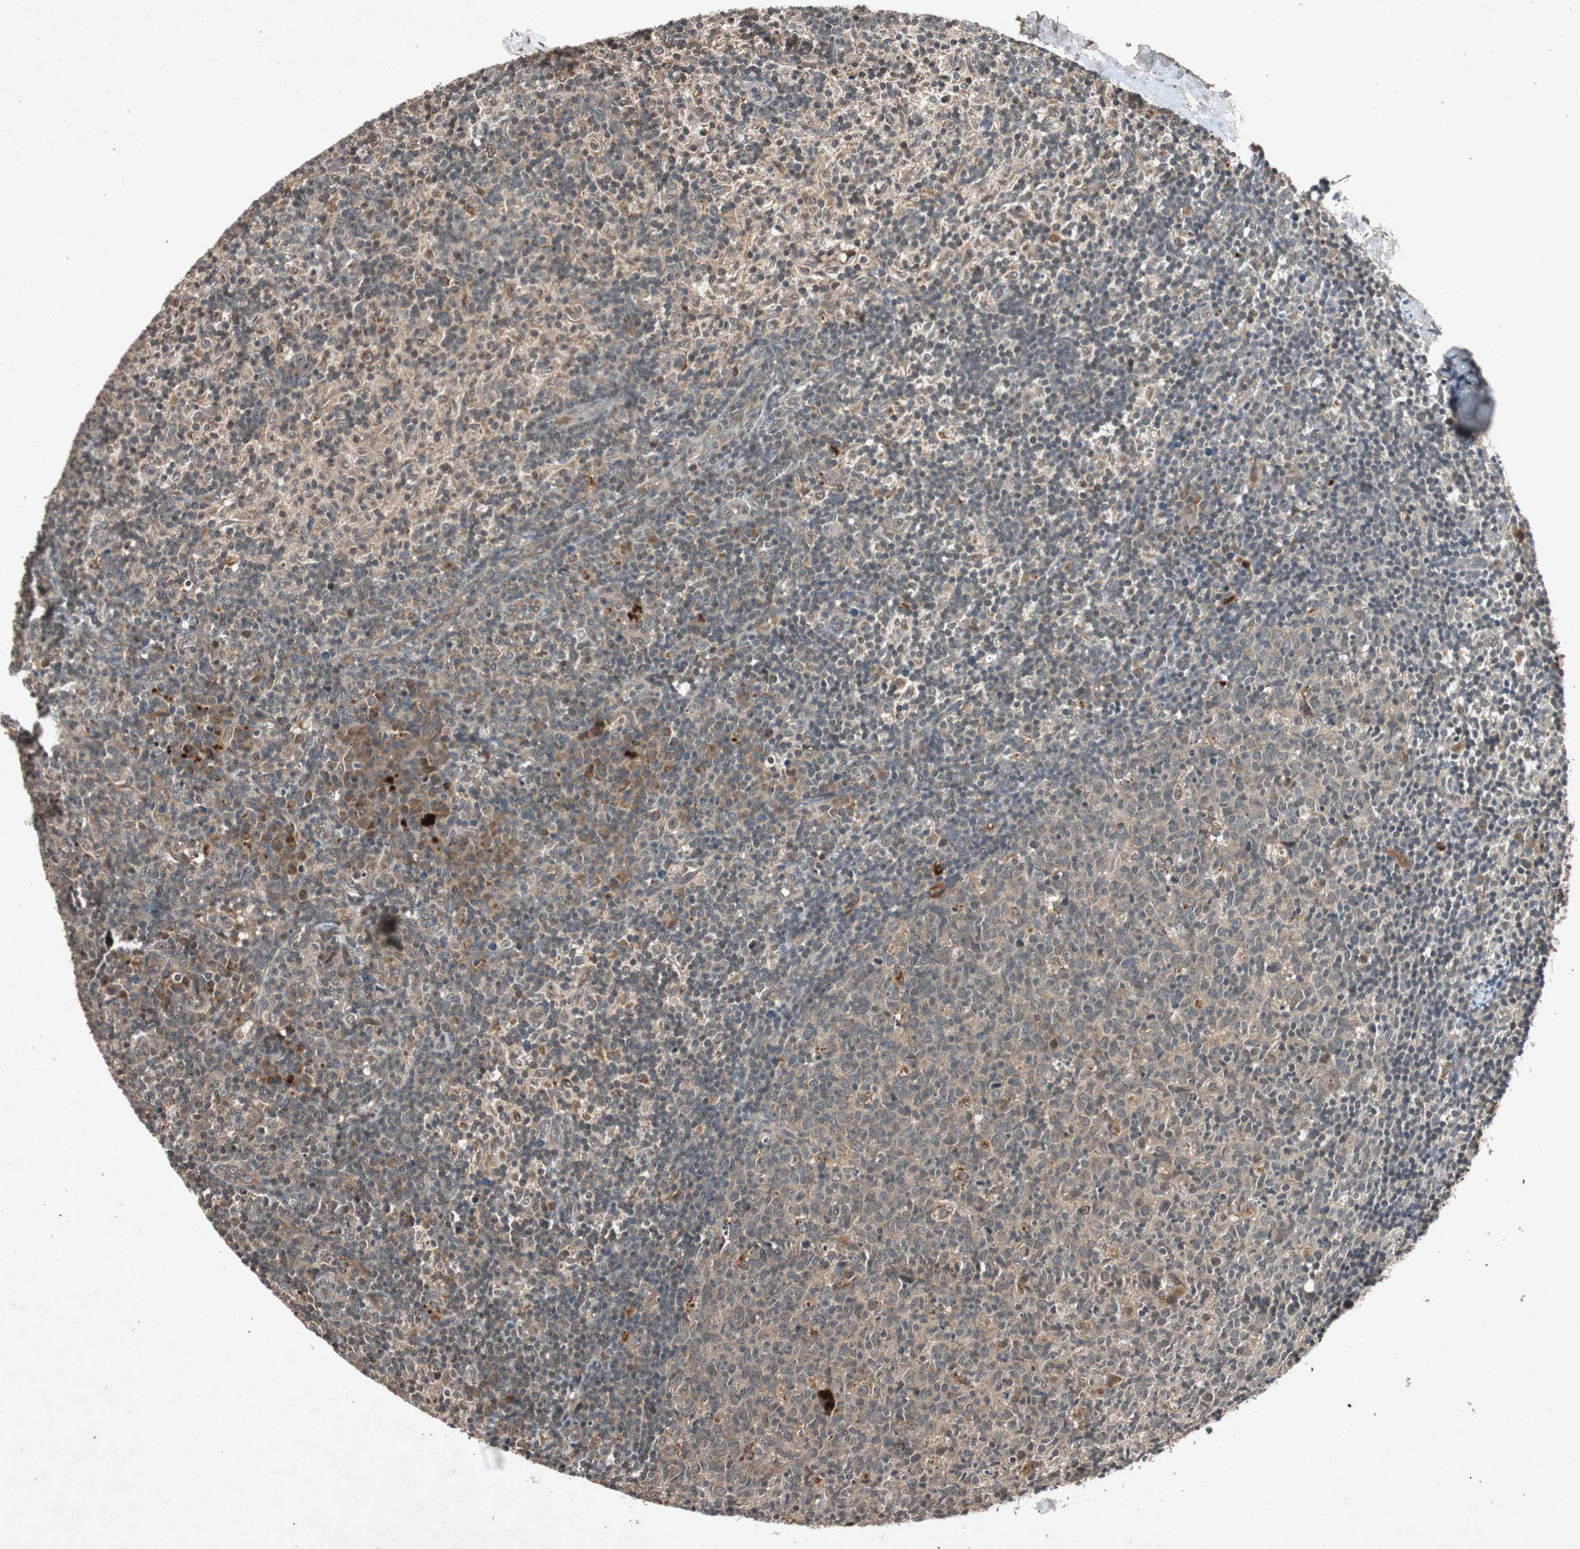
{"staining": {"intensity": "weak", "quantity": ">75%", "location": "cytoplasmic/membranous"}, "tissue": "lymph node", "cell_type": "Germinal center cells", "image_type": "normal", "snomed": [{"axis": "morphology", "description": "Normal tissue, NOS"}, {"axis": "morphology", "description": "Inflammation, NOS"}, {"axis": "topography", "description": "Lymph node"}], "caption": "A high-resolution image shows IHC staining of benign lymph node, which exhibits weak cytoplasmic/membranous positivity in about >75% of germinal center cells. The protein of interest is stained brown, and the nuclei are stained in blue (DAB (3,3'-diaminobenzidine) IHC with brightfield microscopy, high magnification).", "gene": "SLIT2", "patient": {"sex": "male", "age": 55}}